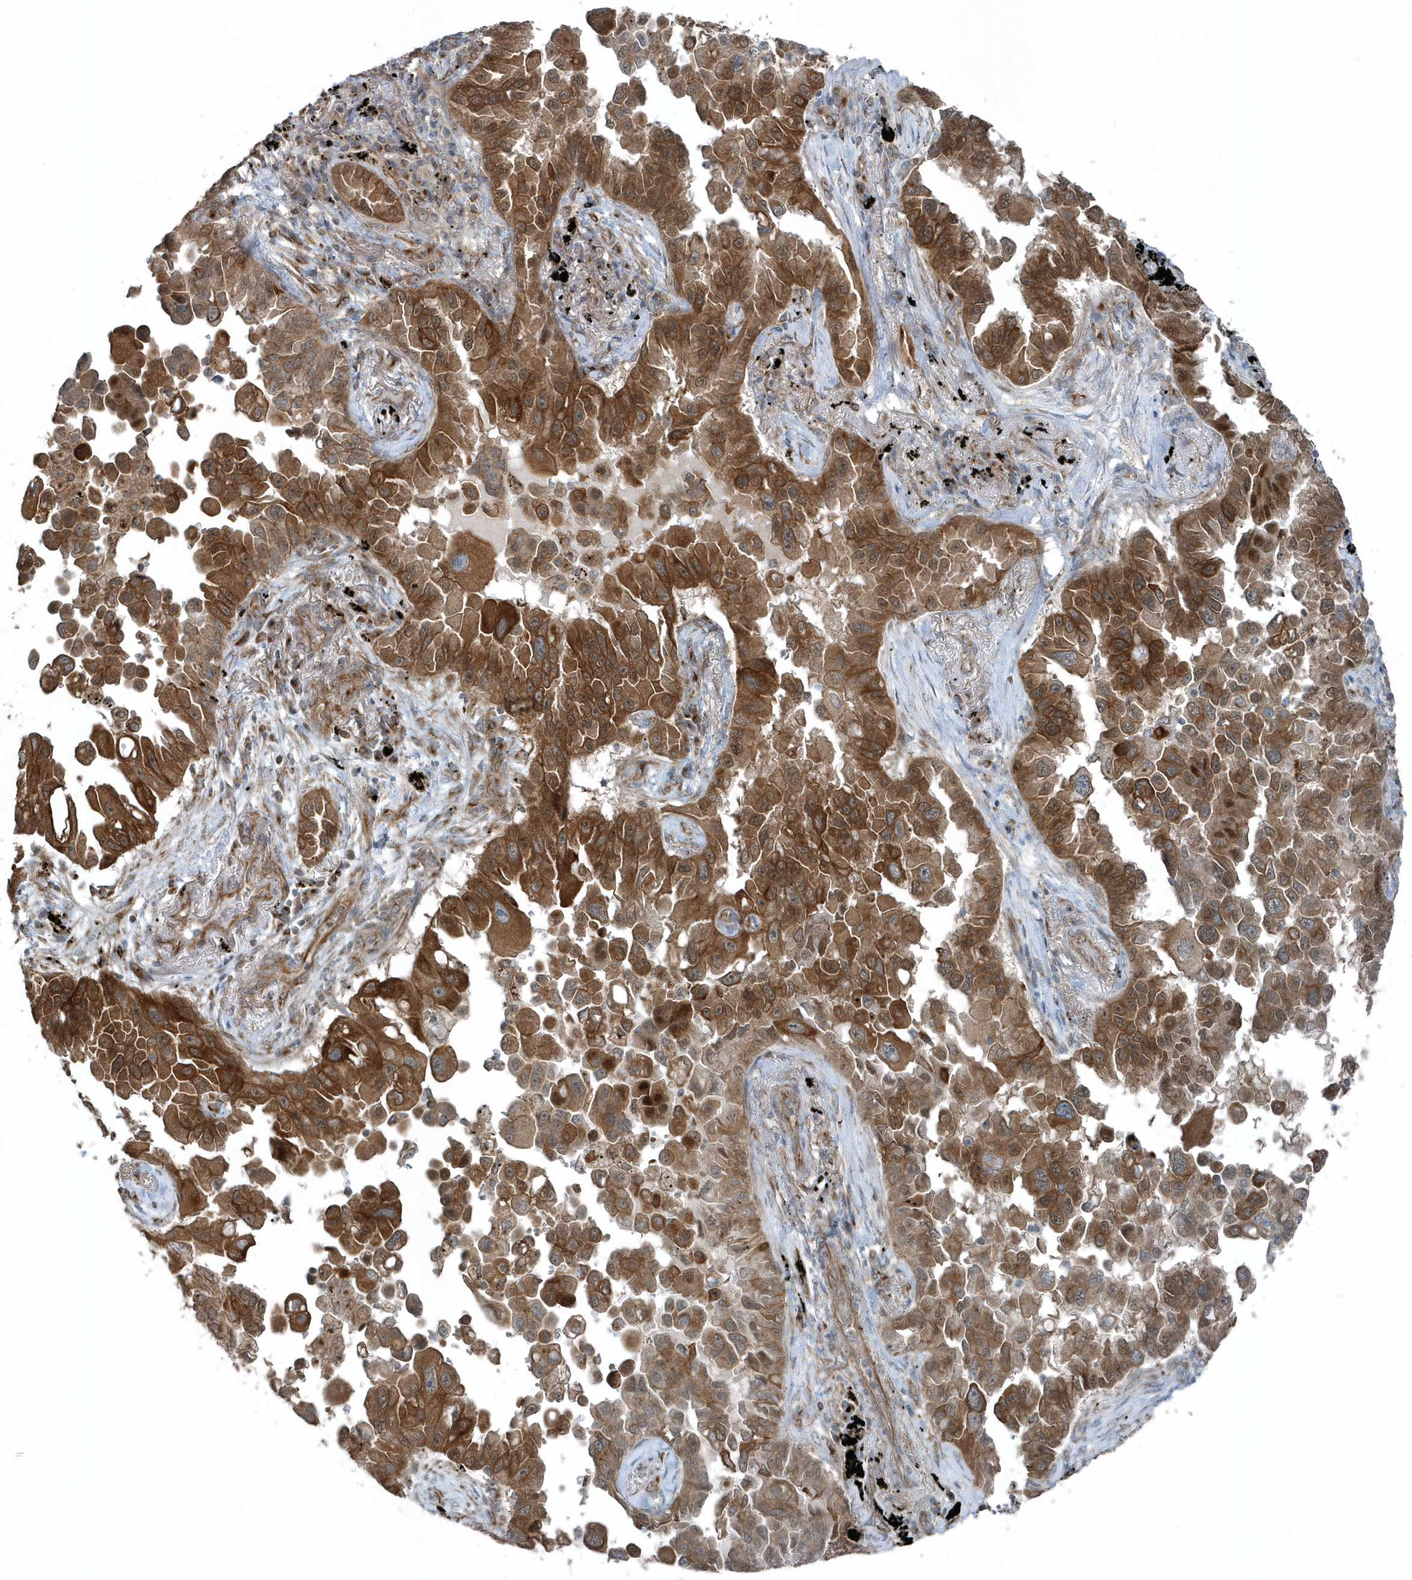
{"staining": {"intensity": "moderate", "quantity": ">75%", "location": "cytoplasmic/membranous"}, "tissue": "lung cancer", "cell_type": "Tumor cells", "image_type": "cancer", "snomed": [{"axis": "morphology", "description": "Adenocarcinoma, NOS"}, {"axis": "topography", "description": "Lung"}], "caption": "Protein expression analysis of human lung cancer reveals moderate cytoplasmic/membranous positivity in approximately >75% of tumor cells.", "gene": "GCC2", "patient": {"sex": "female", "age": 67}}